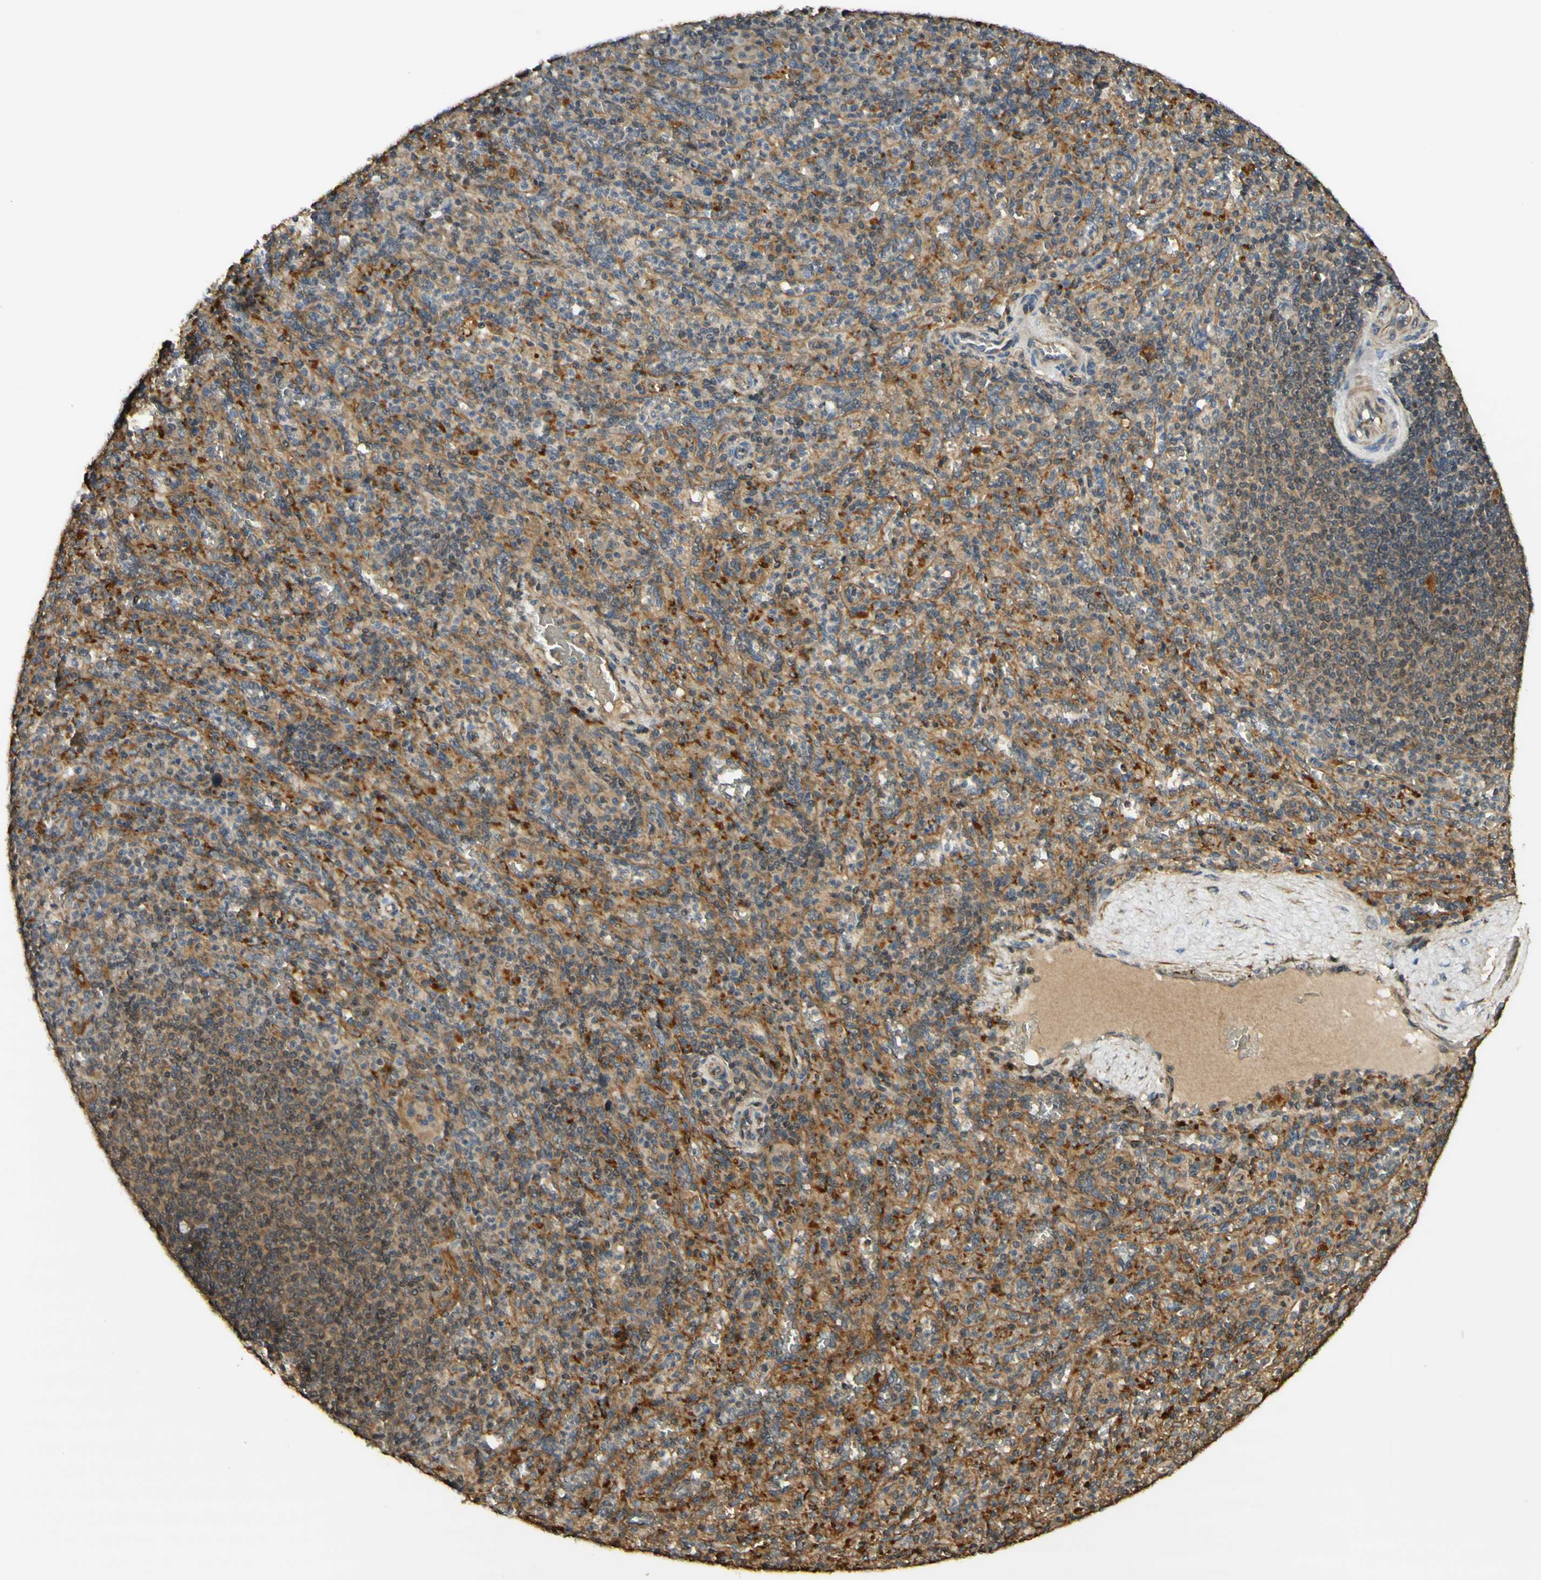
{"staining": {"intensity": "moderate", "quantity": "<25%", "location": "cytoplasmic/membranous"}, "tissue": "spleen", "cell_type": "Cells in red pulp", "image_type": "normal", "snomed": [{"axis": "morphology", "description": "Normal tissue, NOS"}, {"axis": "topography", "description": "Spleen"}], "caption": "Immunohistochemical staining of normal human spleen reveals low levels of moderate cytoplasmic/membranous staining in about <25% of cells in red pulp.", "gene": "AGER", "patient": {"sex": "male", "age": 36}}